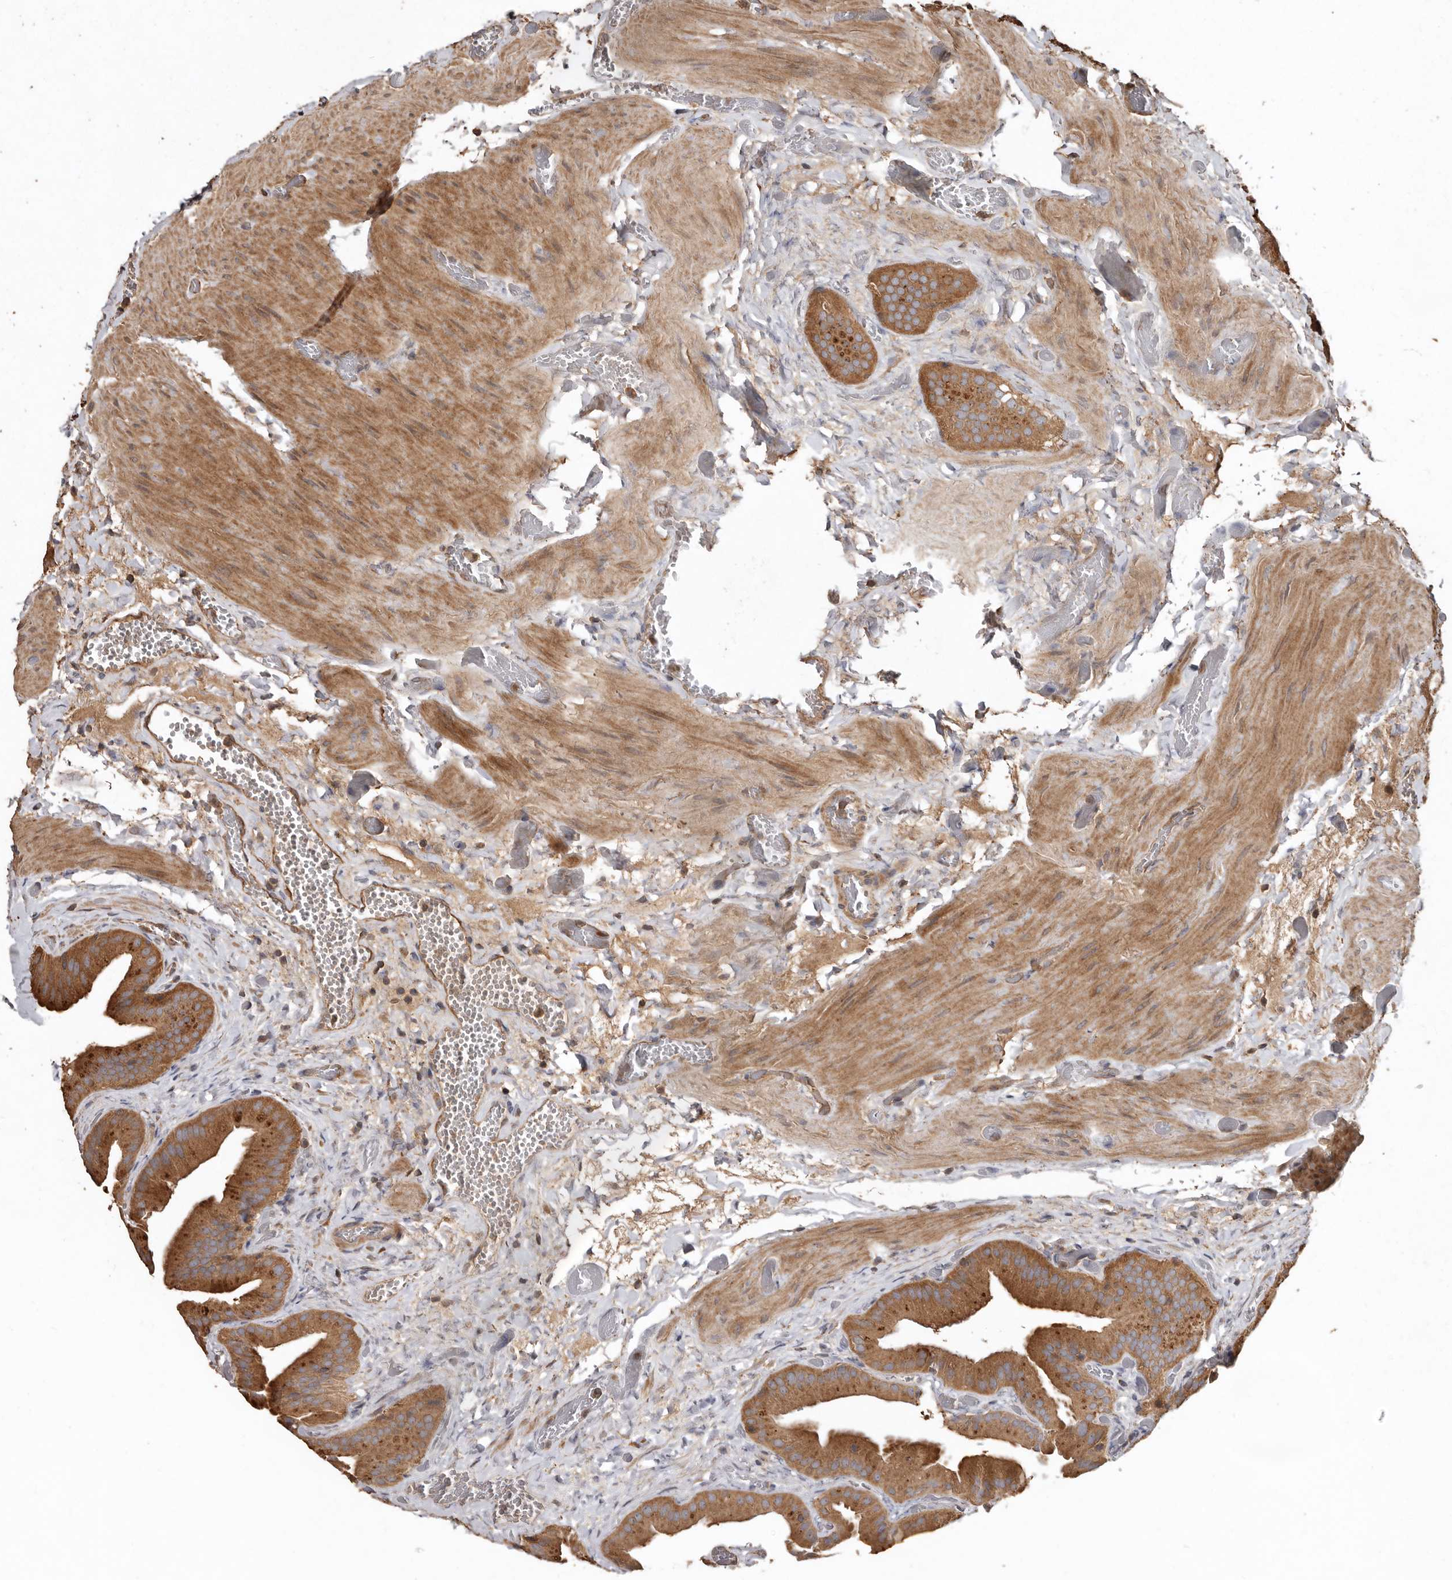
{"staining": {"intensity": "strong", "quantity": ">75%", "location": "cytoplasmic/membranous"}, "tissue": "gallbladder", "cell_type": "Glandular cells", "image_type": "normal", "snomed": [{"axis": "morphology", "description": "Normal tissue, NOS"}, {"axis": "topography", "description": "Gallbladder"}], "caption": "Immunohistochemical staining of normal gallbladder demonstrates high levels of strong cytoplasmic/membranous expression in approximately >75% of glandular cells.", "gene": "FLCN", "patient": {"sex": "female", "age": 64}}